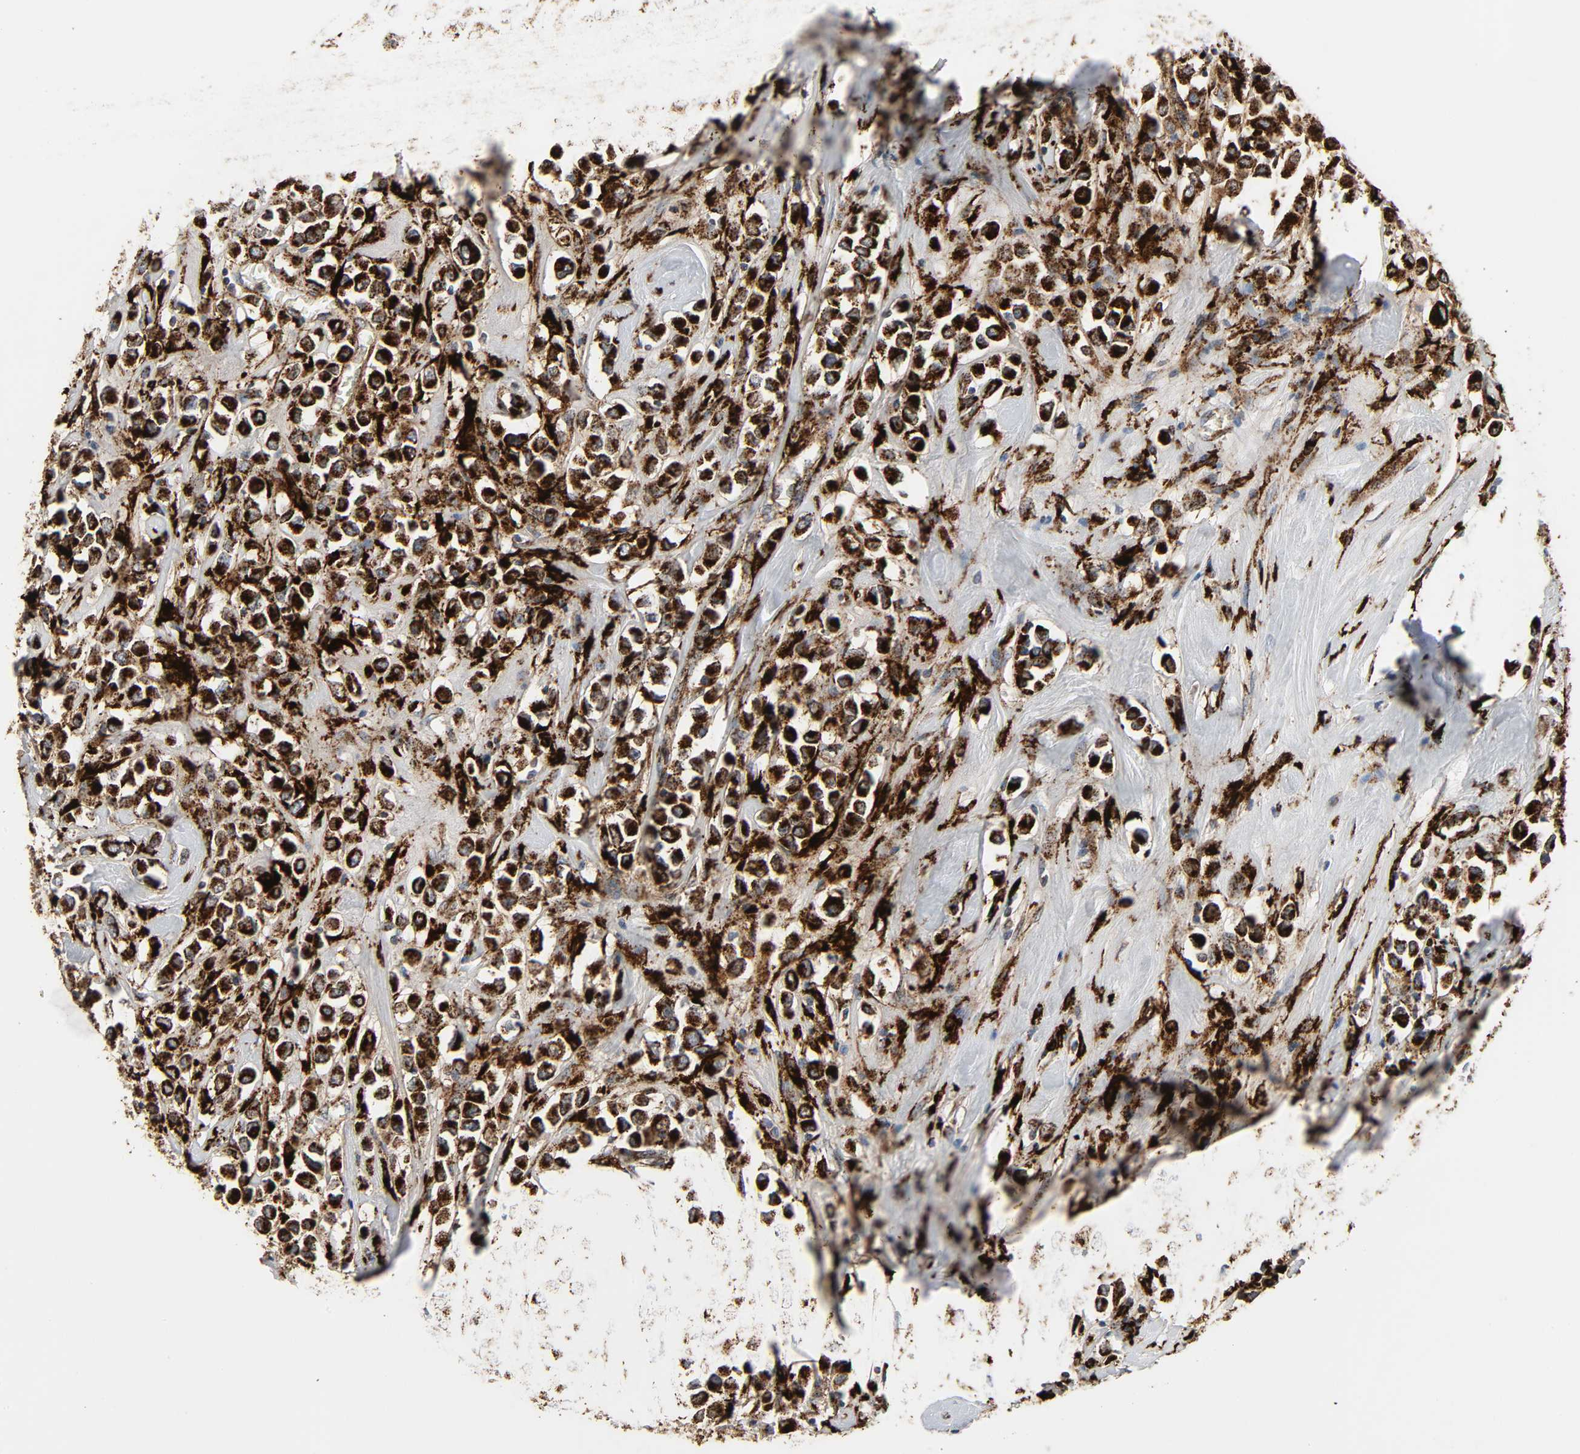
{"staining": {"intensity": "strong", "quantity": ">75%", "location": "cytoplasmic/membranous"}, "tissue": "breast cancer", "cell_type": "Tumor cells", "image_type": "cancer", "snomed": [{"axis": "morphology", "description": "Duct carcinoma"}, {"axis": "topography", "description": "Breast"}], "caption": "This is an image of immunohistochemistry (IHC) staining of breast cancer (infiltrating ductal carcinoma), which shows strong expression in the cytoplasmic/membranous of tumor cells.", "gene": "PSAP", "patient": {"sex": "female", "age": 61}}